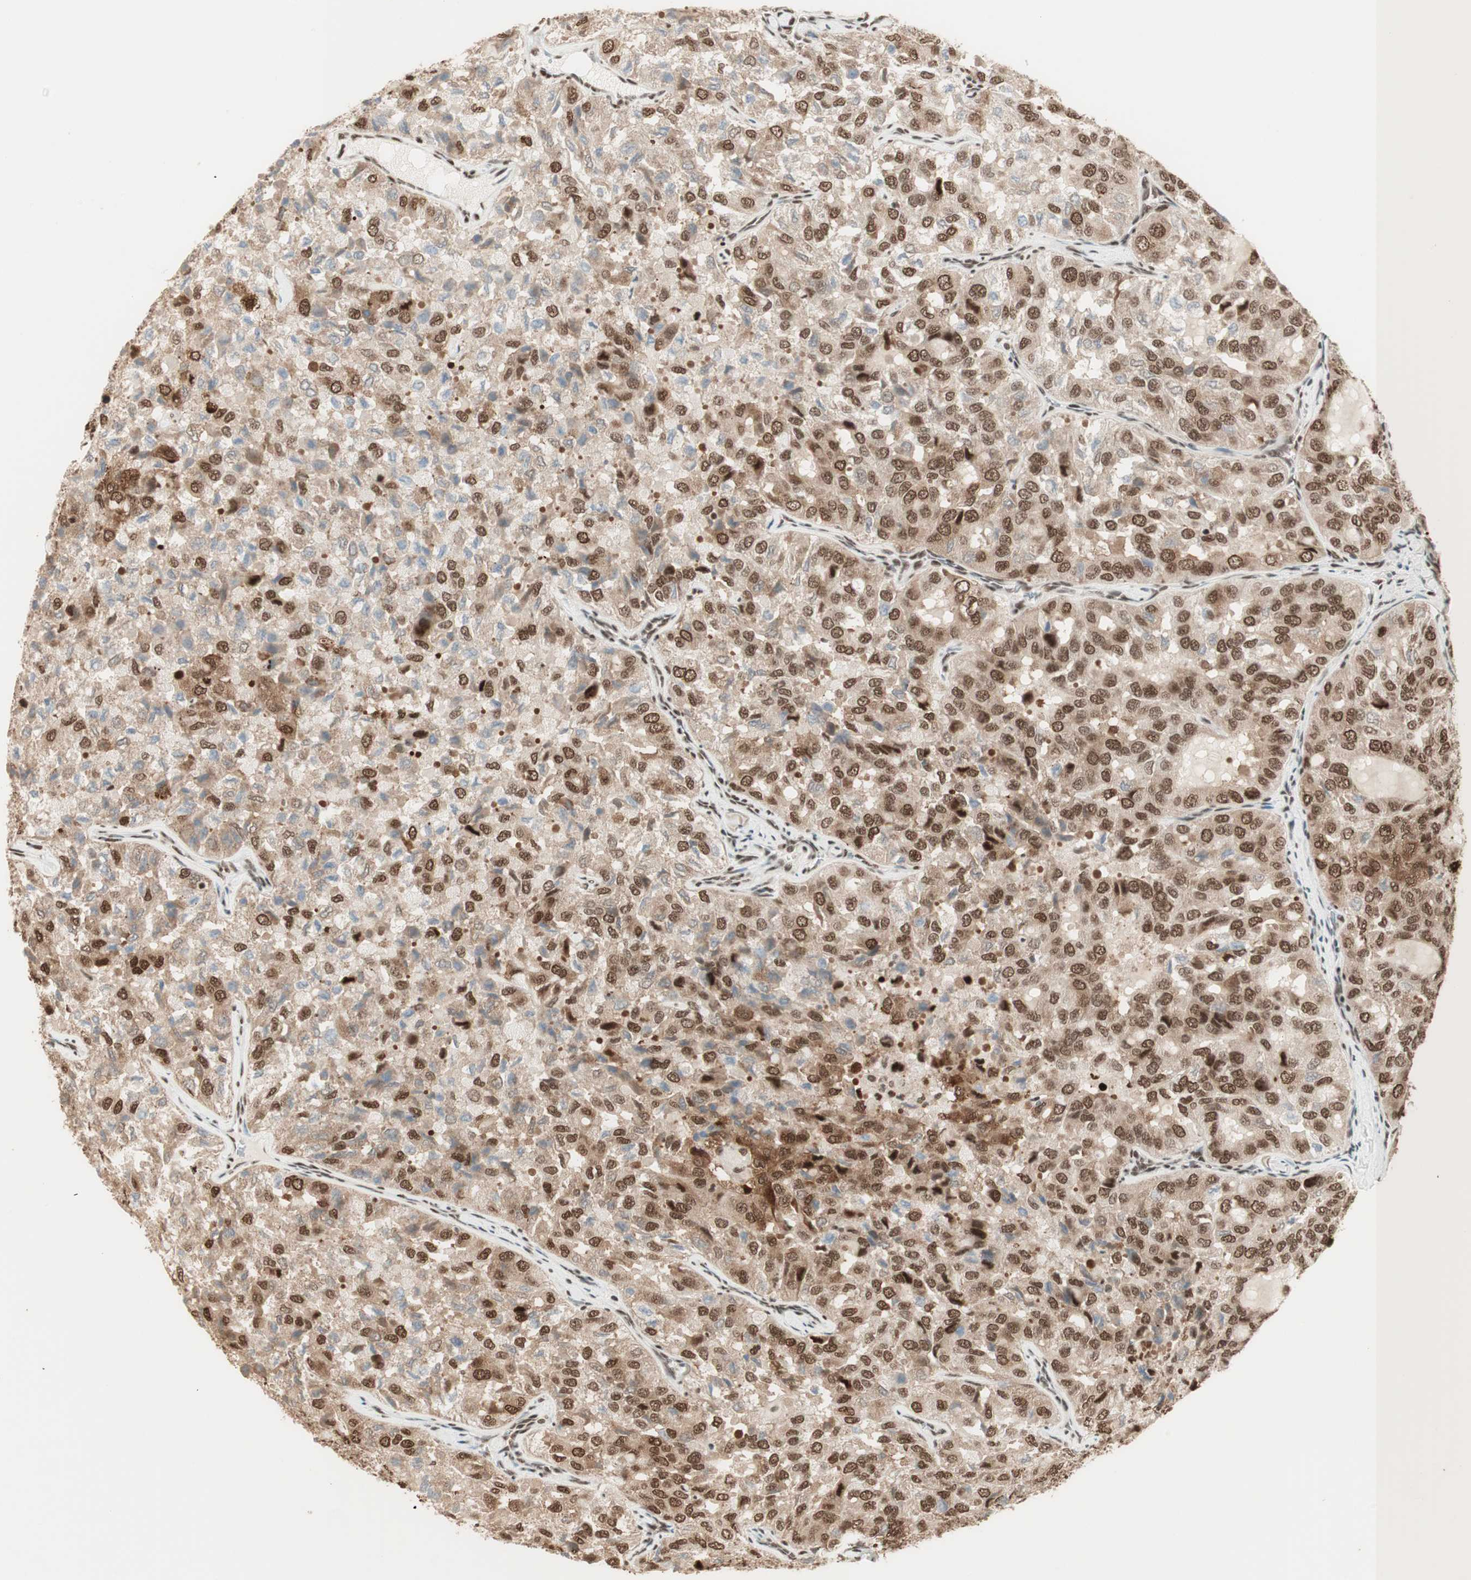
{"staining": {"intensity": "moderate", "quantity": ">75%", "location": "cytoplasmic/membranous,nuclear"}, "tissue": "thyroid cancer", "cell_type": "Tumor cells", "image_type": "cancer", "snomed": [{"axis": "morphology", "description": "Follicular adenoma carcinoma, NOS"}, {"axis": "topography", "description": "Thyroid gland"}], "caption": "Immunohistochemistry (IHC) histopathology image of thyroid cancer (follicular adenoma carcinoma) stained for a protein (brown), which displays medium levels of moderate cytoplasmic/membranous and nuclear expression in about >75% of tumor cells.", "gene": "SMARCE1", "patient": {"sex": "male", "age": 75}}